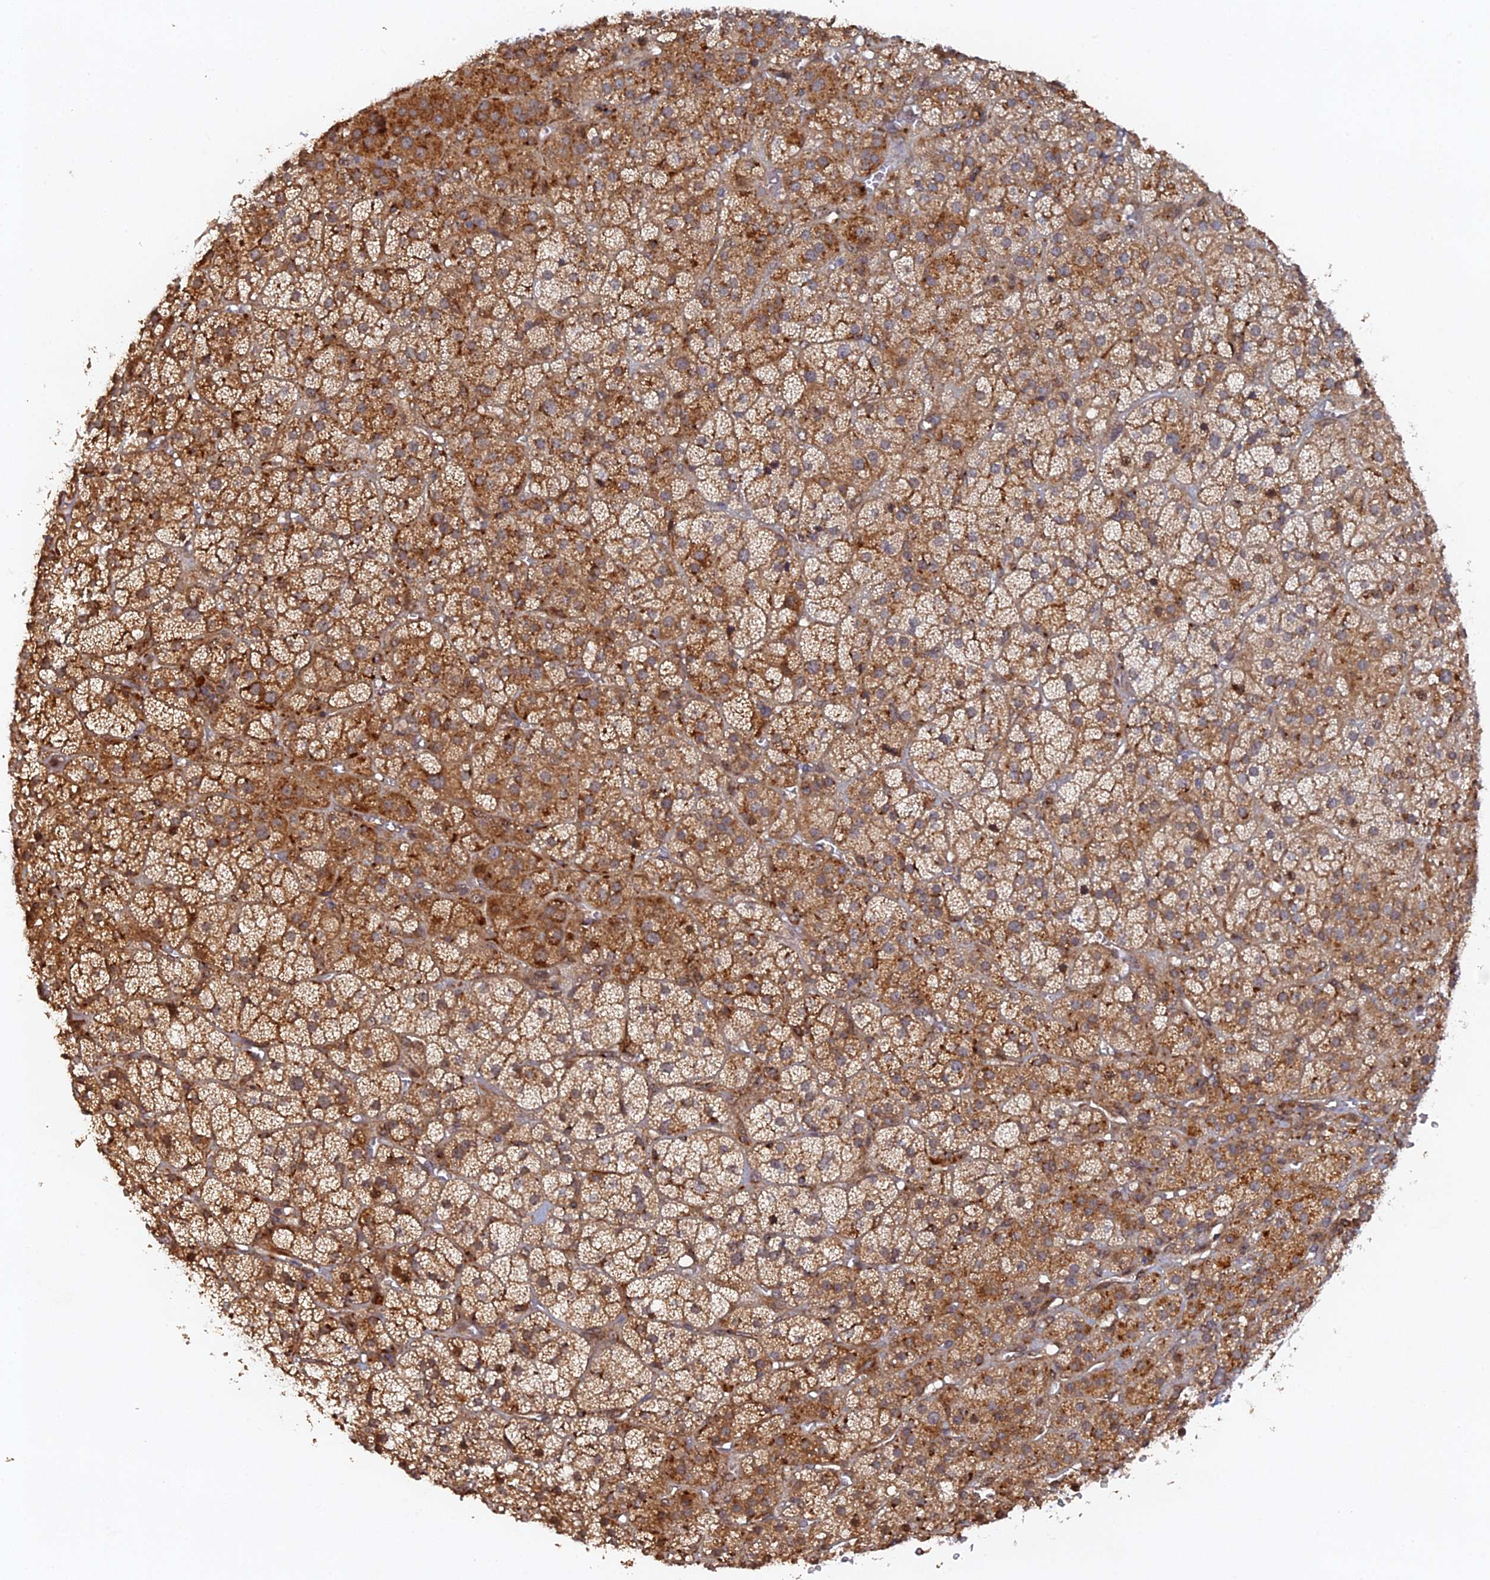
{"staining": {"intensity": "moderate", "quantity": ">75%", "location": "cytoplasmic/membranous"}, "tissue": "adrenal gland", "cell_type": "Glandular cells", "image_type": "normal", "snomed": [{"axis": "morphology", "description": "Normal tissue, NOS"}, {"axis": "topography", "description": "Adrenal gland"}], "caption": "A high-resolution micrograph shows immunohistochemistry staining of unremarkable adrenal gland, which exhibits moderate cytoplasmic/membranous positivity in approximately >75% of glandular cells. (Stains: DAB in brown, nuclei in blue, Microscopy: brightfield microscopy at high magnification).", "gene": "VPS37C", "patient": {"sex": "female", "age": 70}}